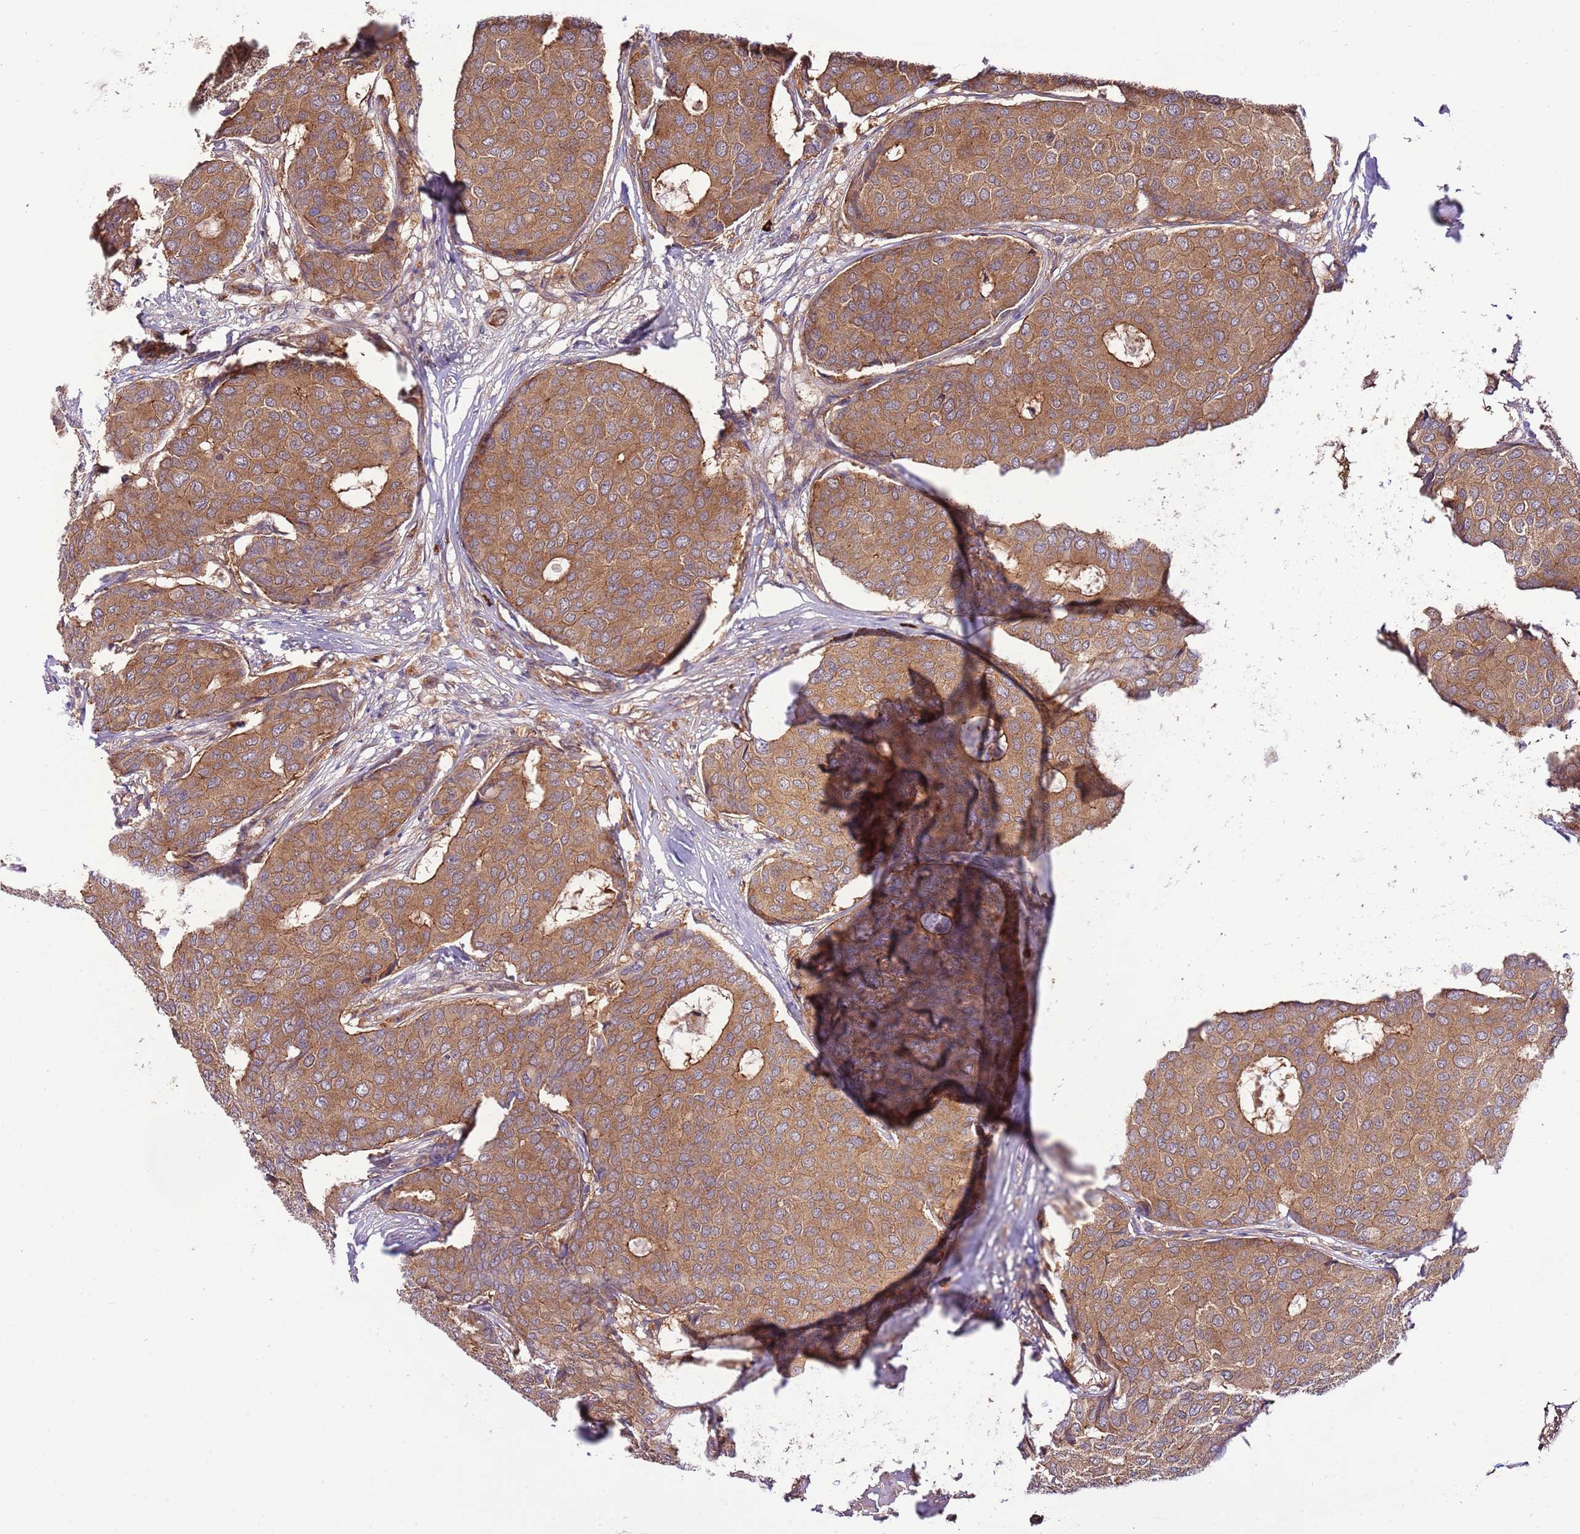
{"staining": {"intensity": "moderate", "quantity": ">75%", "location": "cytoplasmic/membranous"}, "tissue": "breast cancer", "cell_type": "Tumor cells", "image_type": "cancer", "snomed": [{"axis": "morphology", "description": "Duct carcinoma"}, {"axis": "topography", "description": "Breast"}], "caption": "Tumor cells display medium levels of moderate cytoplasmic/membranous staining in about >75% of cells in breast intraductal carcinoma. The staining was performed using DAB to visualize the protein expression in brown, while the nuclei were stained in blue with hematoxylin (Magnification: 20x).", "gene": "DONSON", "patient": {"sex": "female", "age": 75}}